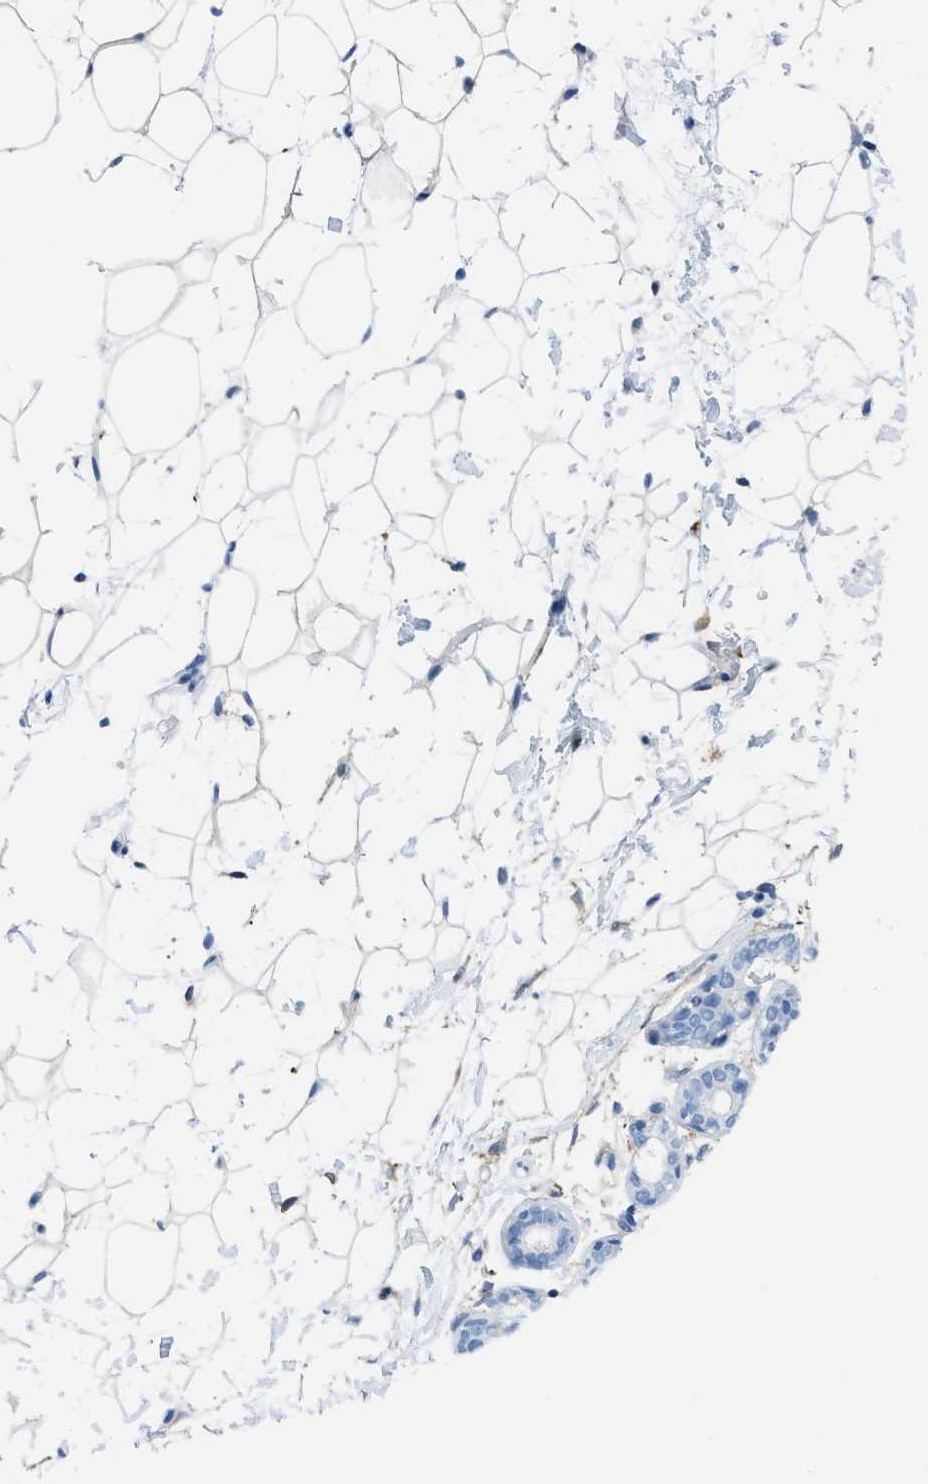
{"staining": {"intensity": "negative", "quantity": "none", "location": "none"}, "tissue": "breast", "cell_type": "Adipocytes", "image_type": "normal", "snomed": [{"axis": "morphology", "description": "Normal tissue, NOS"}, {"axis": "topography", "description": "Breast"}], "caption": "DAB immunohistochemical staining of benign human breast reveals no significant positivity in adipocytes.", "gene": "ASGR1", "patient": {"sex": "female", "age": 22}}